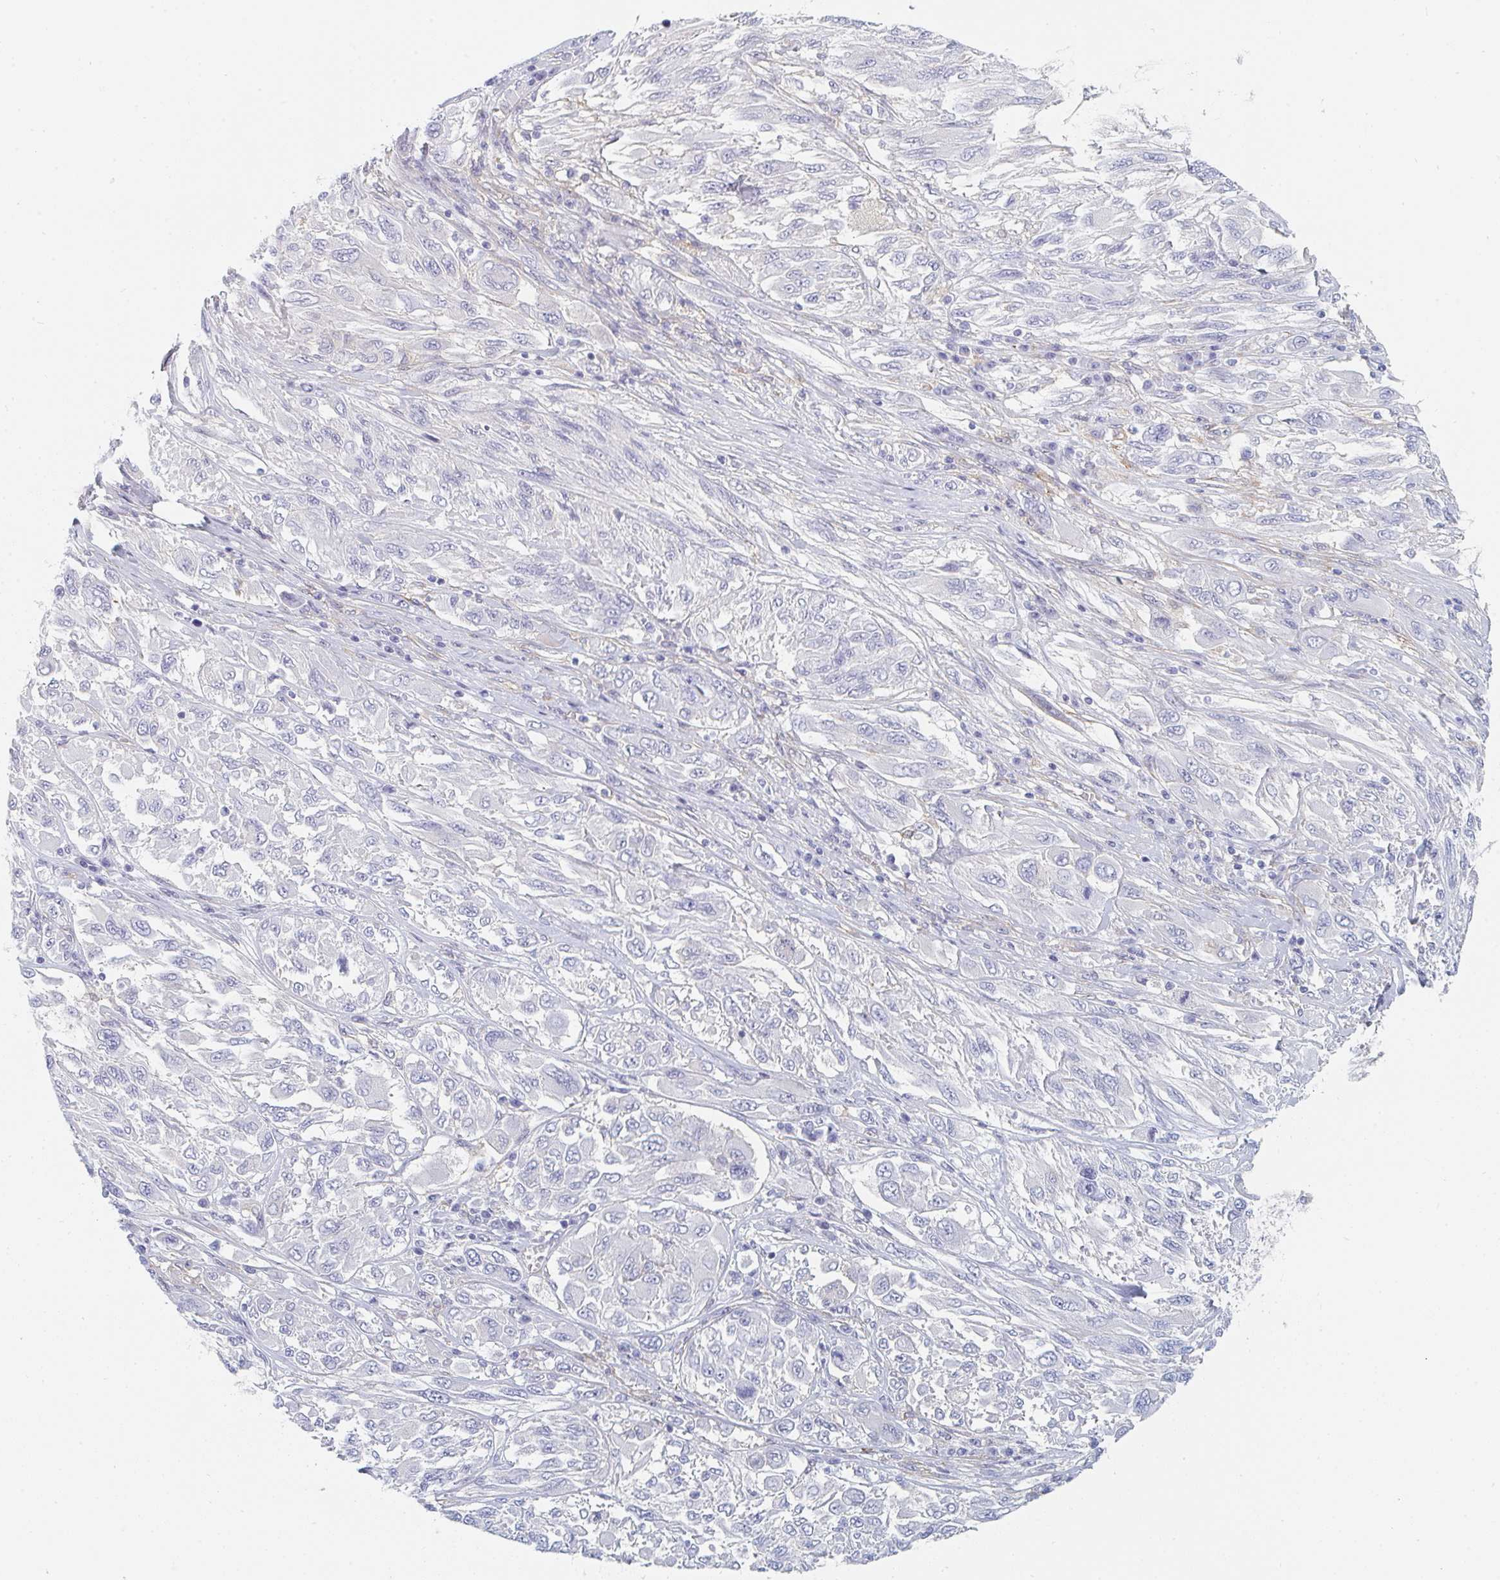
{"staining": {"intensity": "negative", "quantity": "none", "location": "none"}, "tissue": "melanoma", "cell_type": "Tumor cells", "image_type": "cancer", "snomed": [{"axis": "morphology", "description": "Malignant melanoma, NOS"}, {"axis": "topography", "description": "Skin"}], "caption": "High power microscopy photomicrograph of an immunohistochemistry (IHC) photomicrograph of malignant melanoma, revealing no significant expression in tumor cells.", "gene": "DAB2", "patient": {"sex": "female", "age": 91}}